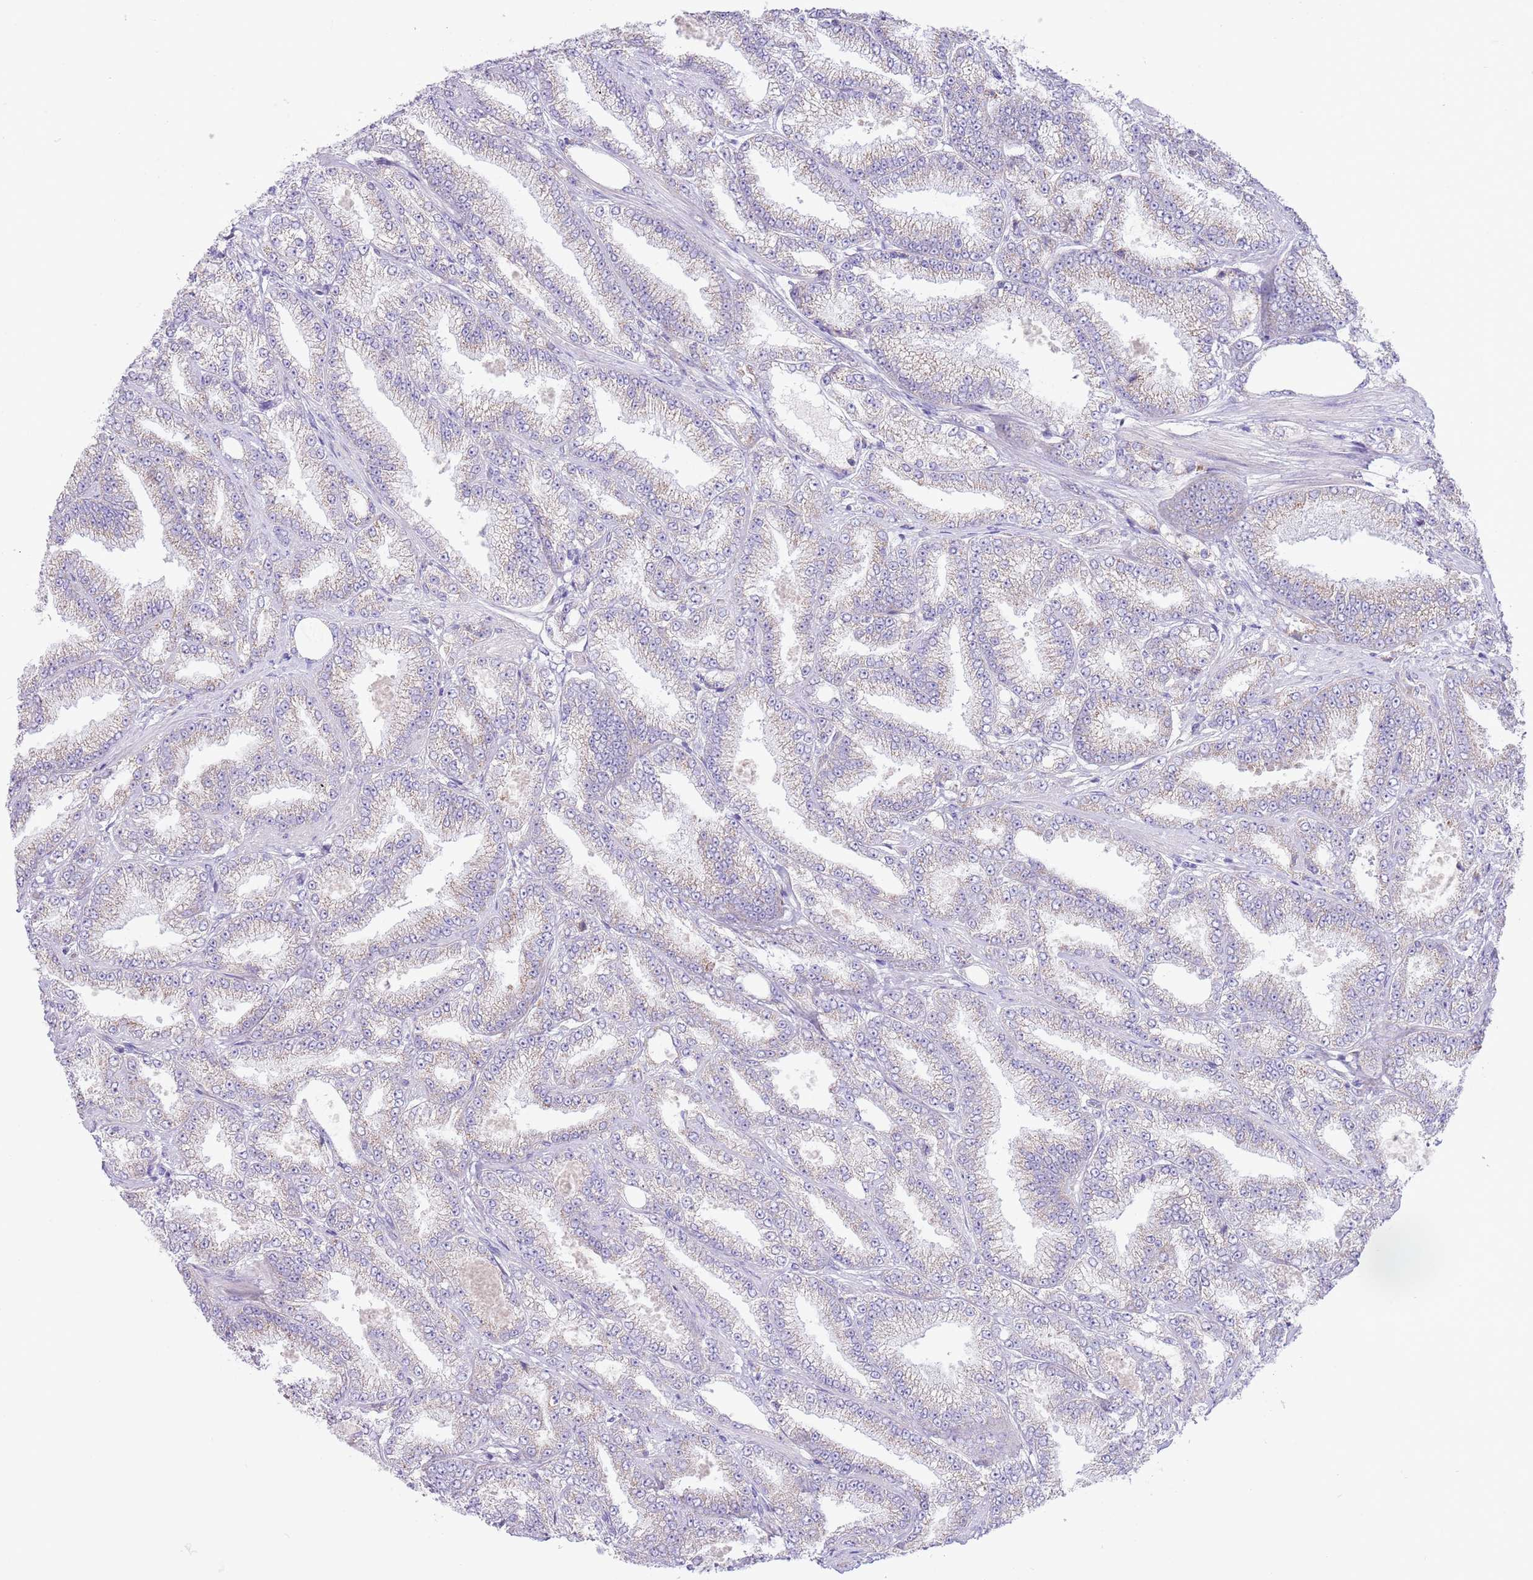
{"staining": {"intensity": "weak", "quantity": "25%-75%", "location": "cytoplasmic/membranous"}, "tissue": "prostate cancer", "cell_type": "Tumor cells", "image_type": "cancer", "snomed": [{"axis": "morphology", "description": "Adenocarcinoma, High grade"}, {"axis": "topography", "description": "Prostate"}], "caption": "A low amount of weak cytoplasmic/membranous positivity is identified in about 25%-75% of tumor cells in prostate cancer tissue.", "gene": "OAZ2", "patient": {"sex": "male", "age": 68}}